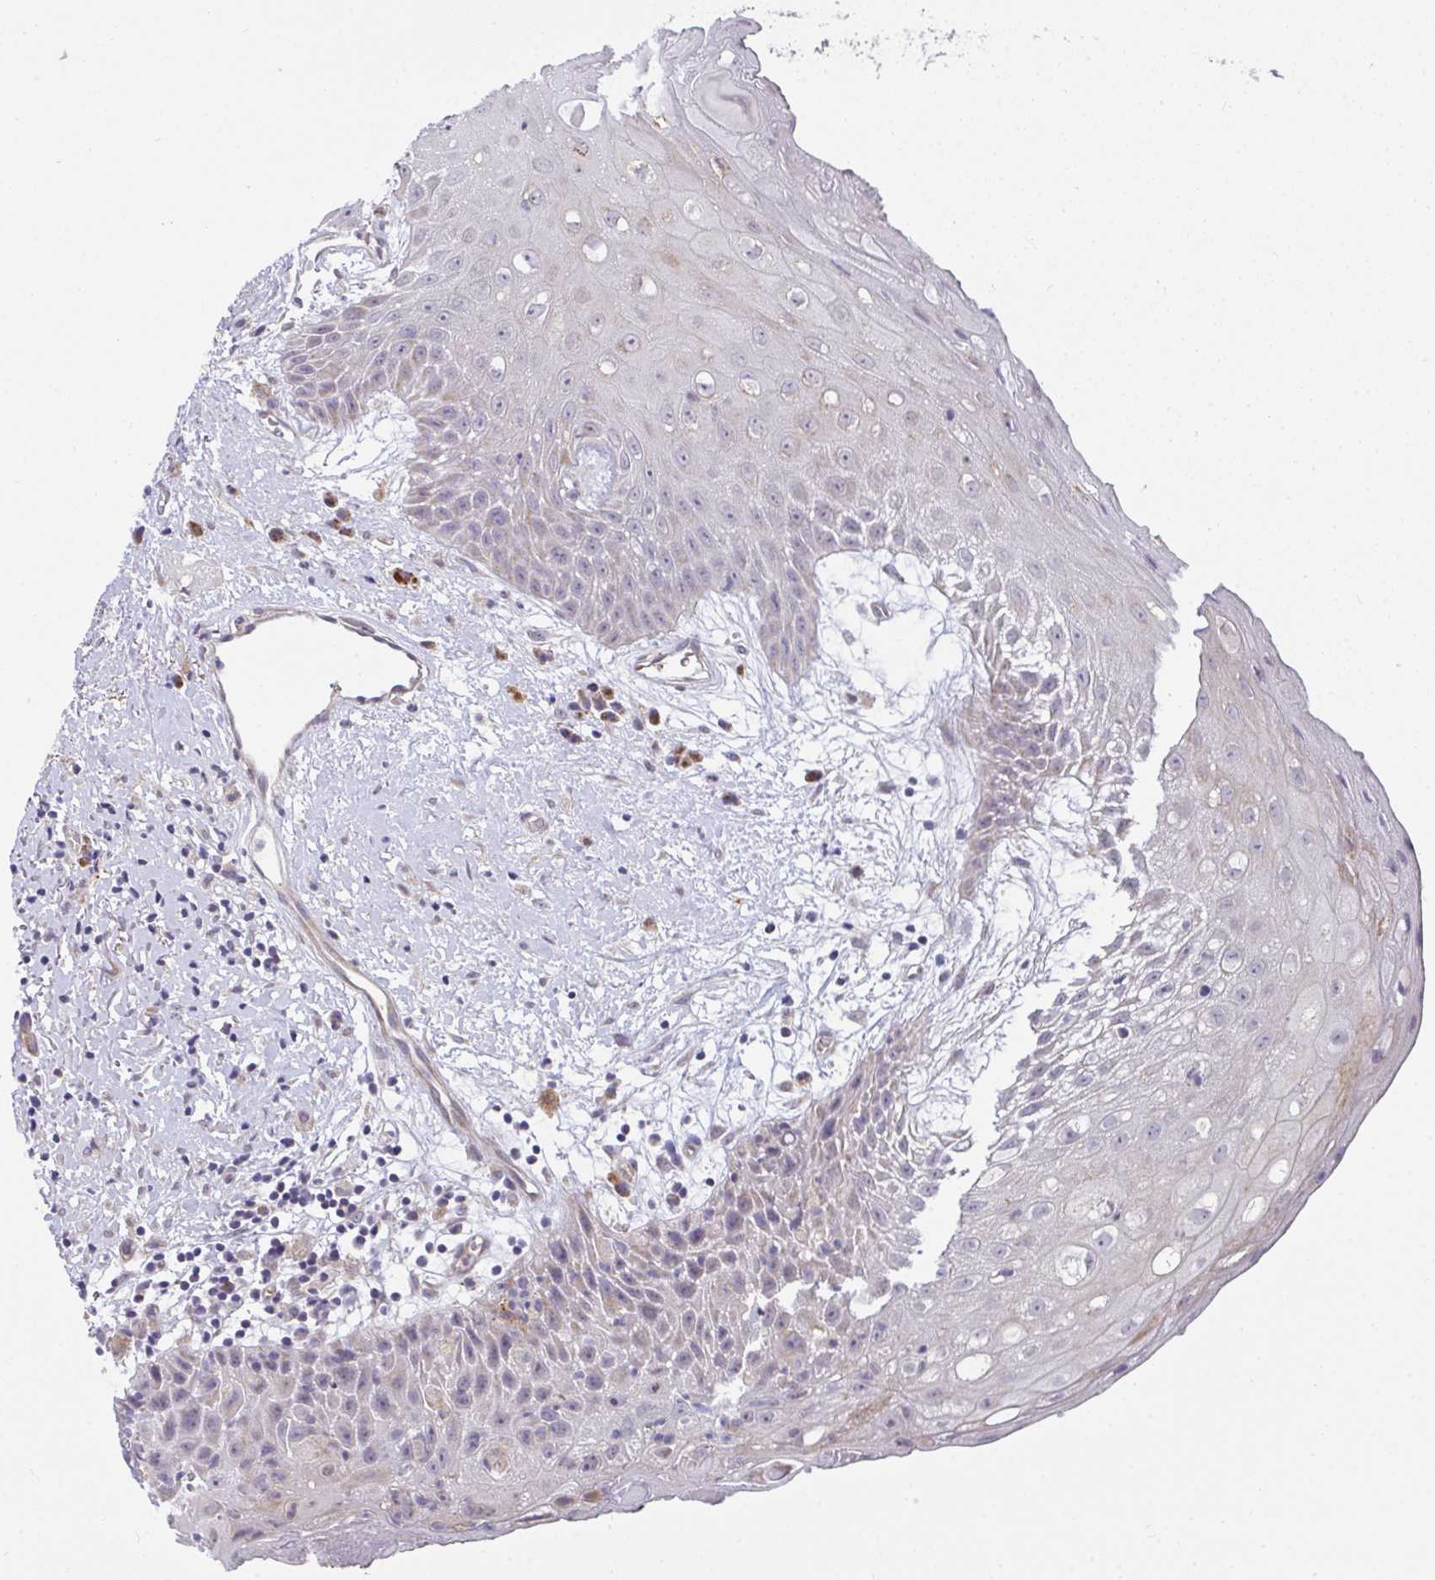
{"staining": {"intensity": "moderate", "quantity": "25%-75%", "location": "cytoplasmic/membranous"}, "tissue": "oral mucosa", "cell_type": "Squamous epithelial cells", "image_type": "normal", "snomed": [{"axis": "morphology", "description": "Normal tissue, NOS"}, {"axis": "morphology", "description": "Squamous cell carcinoma, NOS"}, {"axis": "topography", "description": "Oral tissue"}, {"axis": "topography", "description": "Peripheral nerve tissue"}, {"axis": "topography", "description": "Head-Neck"}], "caption": "Protein expression analysis of benign oral mucosa shows moderate cytoplasmic/membranous positivity in about 25%-75% of squamous epithelial cells.", "gene": "SRRM4", "patient": {"sex": "female", "age": 59}}